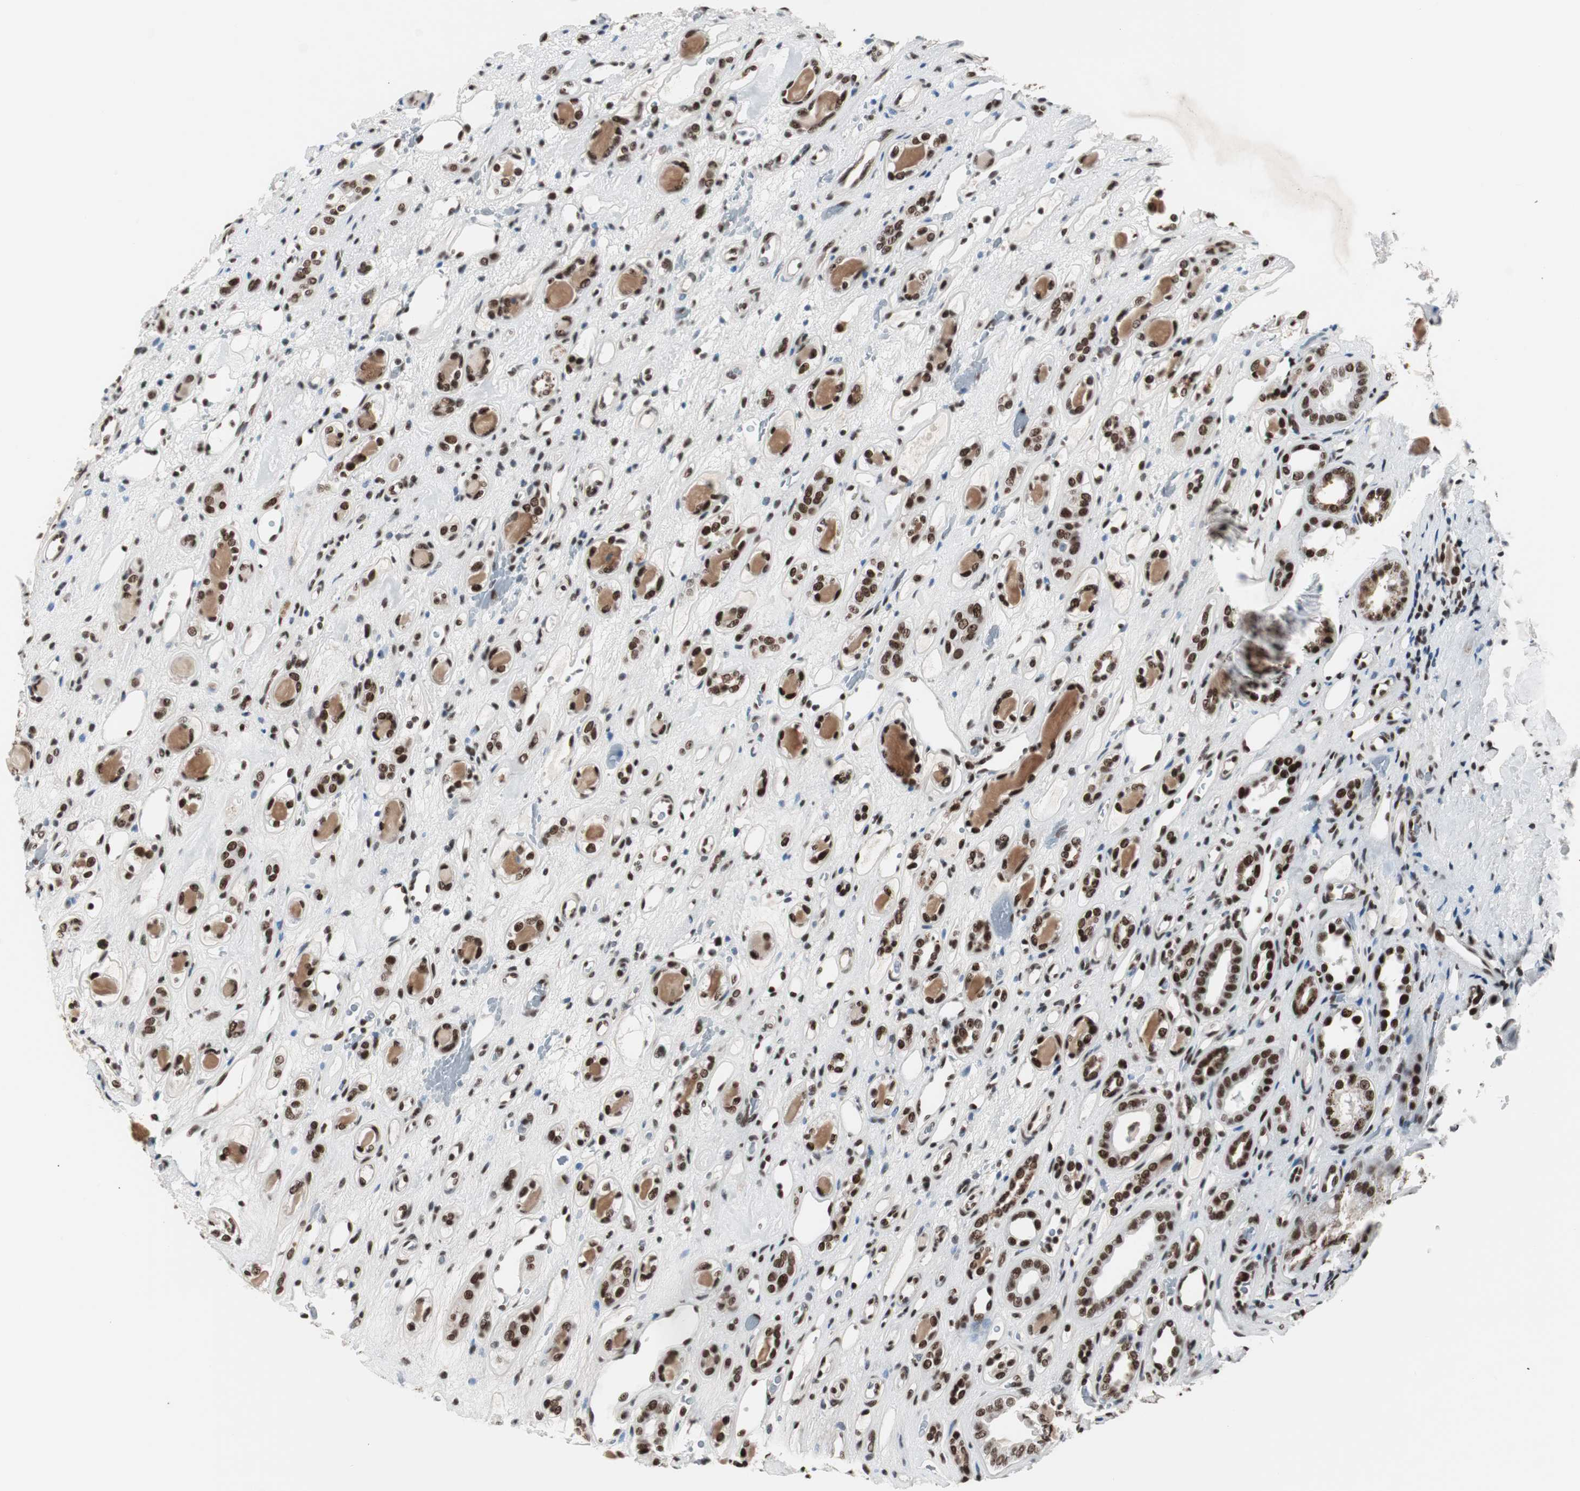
{"staining": {"intensity": "strong", "quantity": ">75%", "location": "nuclear"}, "tissue": "renal cancer", "cell_type": "Tumor cells", "image_type": "cancer", "snomed": [{"axis": "morphology", "description": "Adenocarcinoma, NOS"}, {"axis": "topography", "description": "Kidney"}], "caption": "The photomicrograph reveals a brown stain indicating the presence of a protein in the nuclear of tumor cells in renal cancer (adenocarcinoma).", "gene": "XRCC1", "patient": {"sex": "female", "age": 60}}